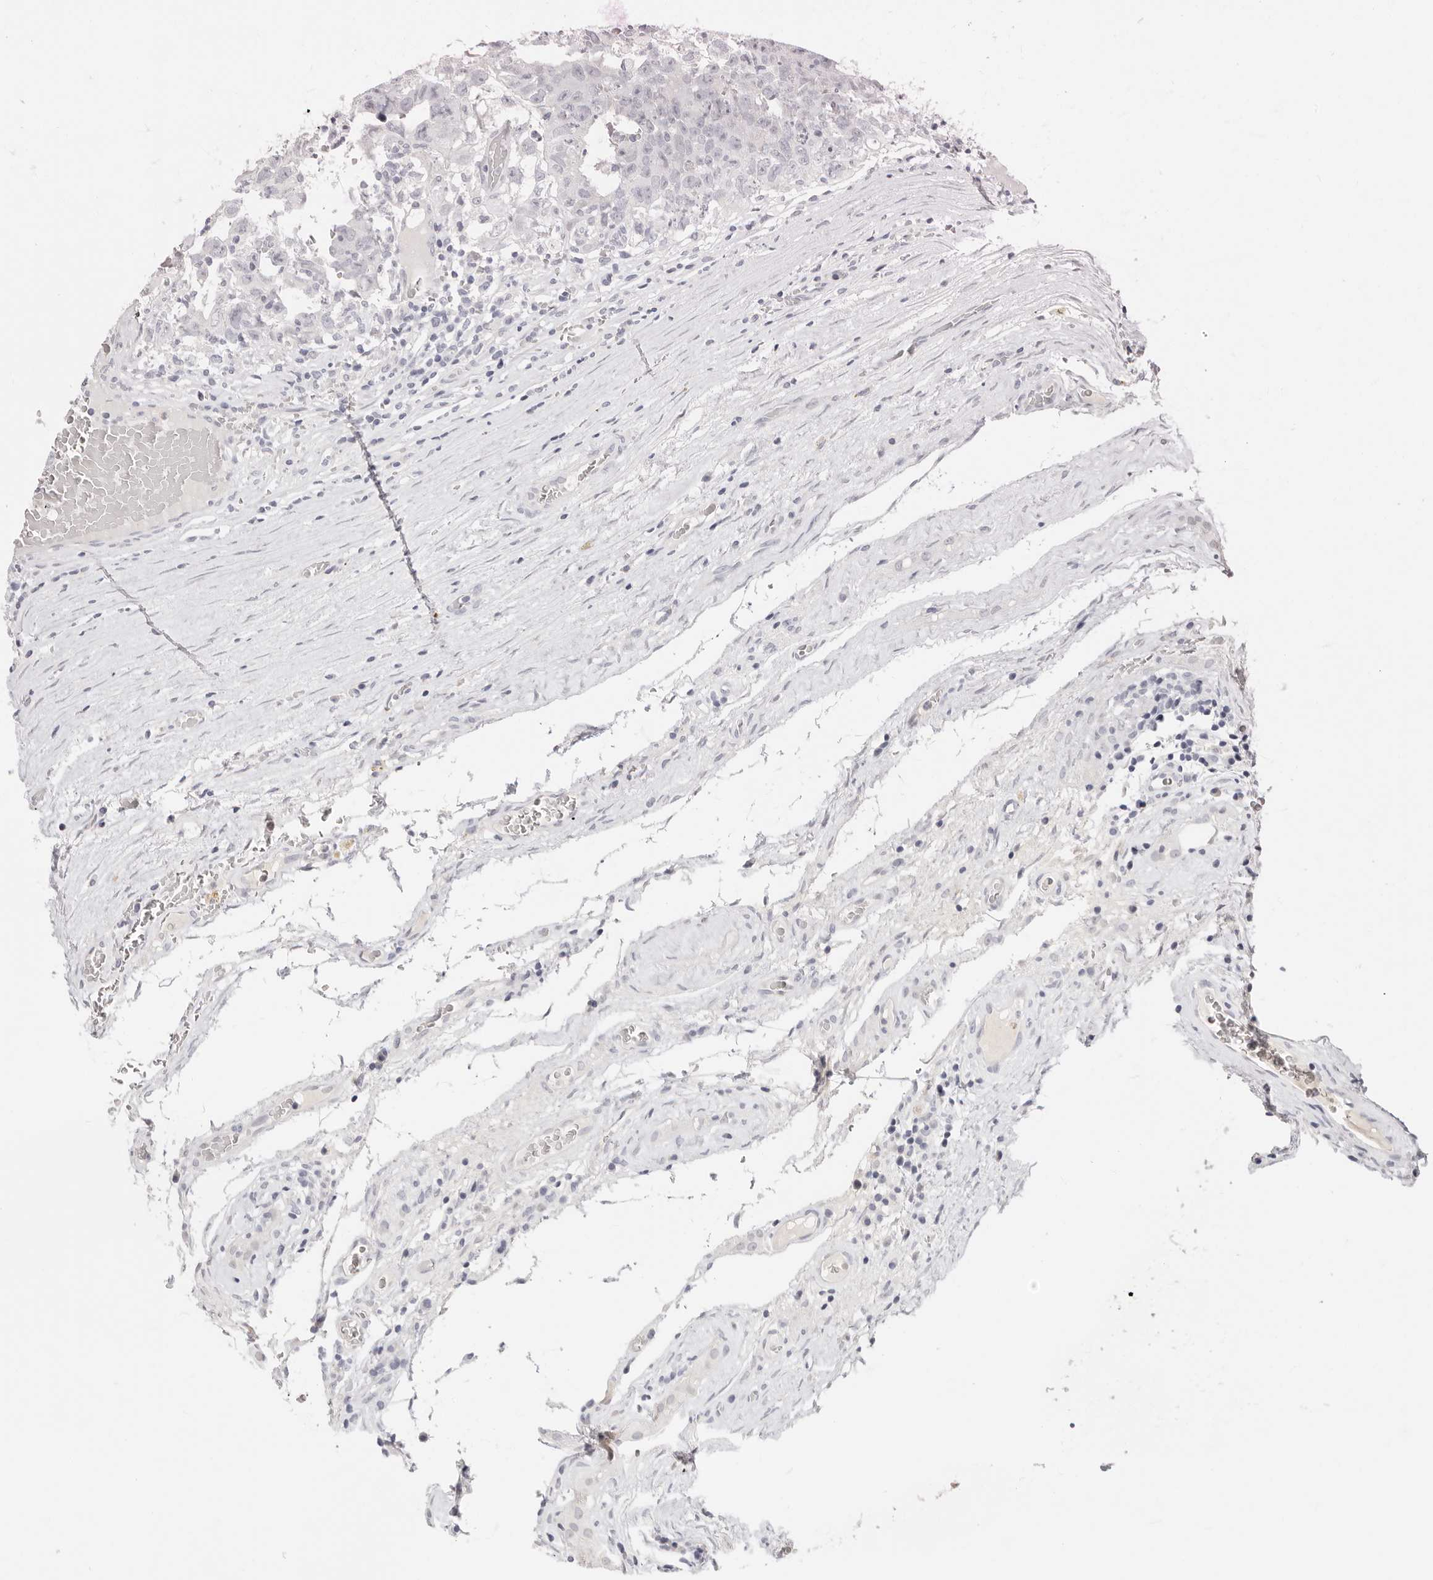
{"staining": {"intensity": "negative", "quantity": "none", "location": "none"}, "tissue": "testis cancer", "cell_type": "Tumor cells", "image_type": "cancer", "snomed": [{"axis": "morphology", "description": "Carcinoma, Embryonal, NOS"}, {"axis": "topography", "description": "Testis"}], "caption": "Testis cancer was stained to show a protein in brown. There is no significant expression in tumor cells.", "gene": "ASCL1", "patient": {"sex": "male", "age": 26}}